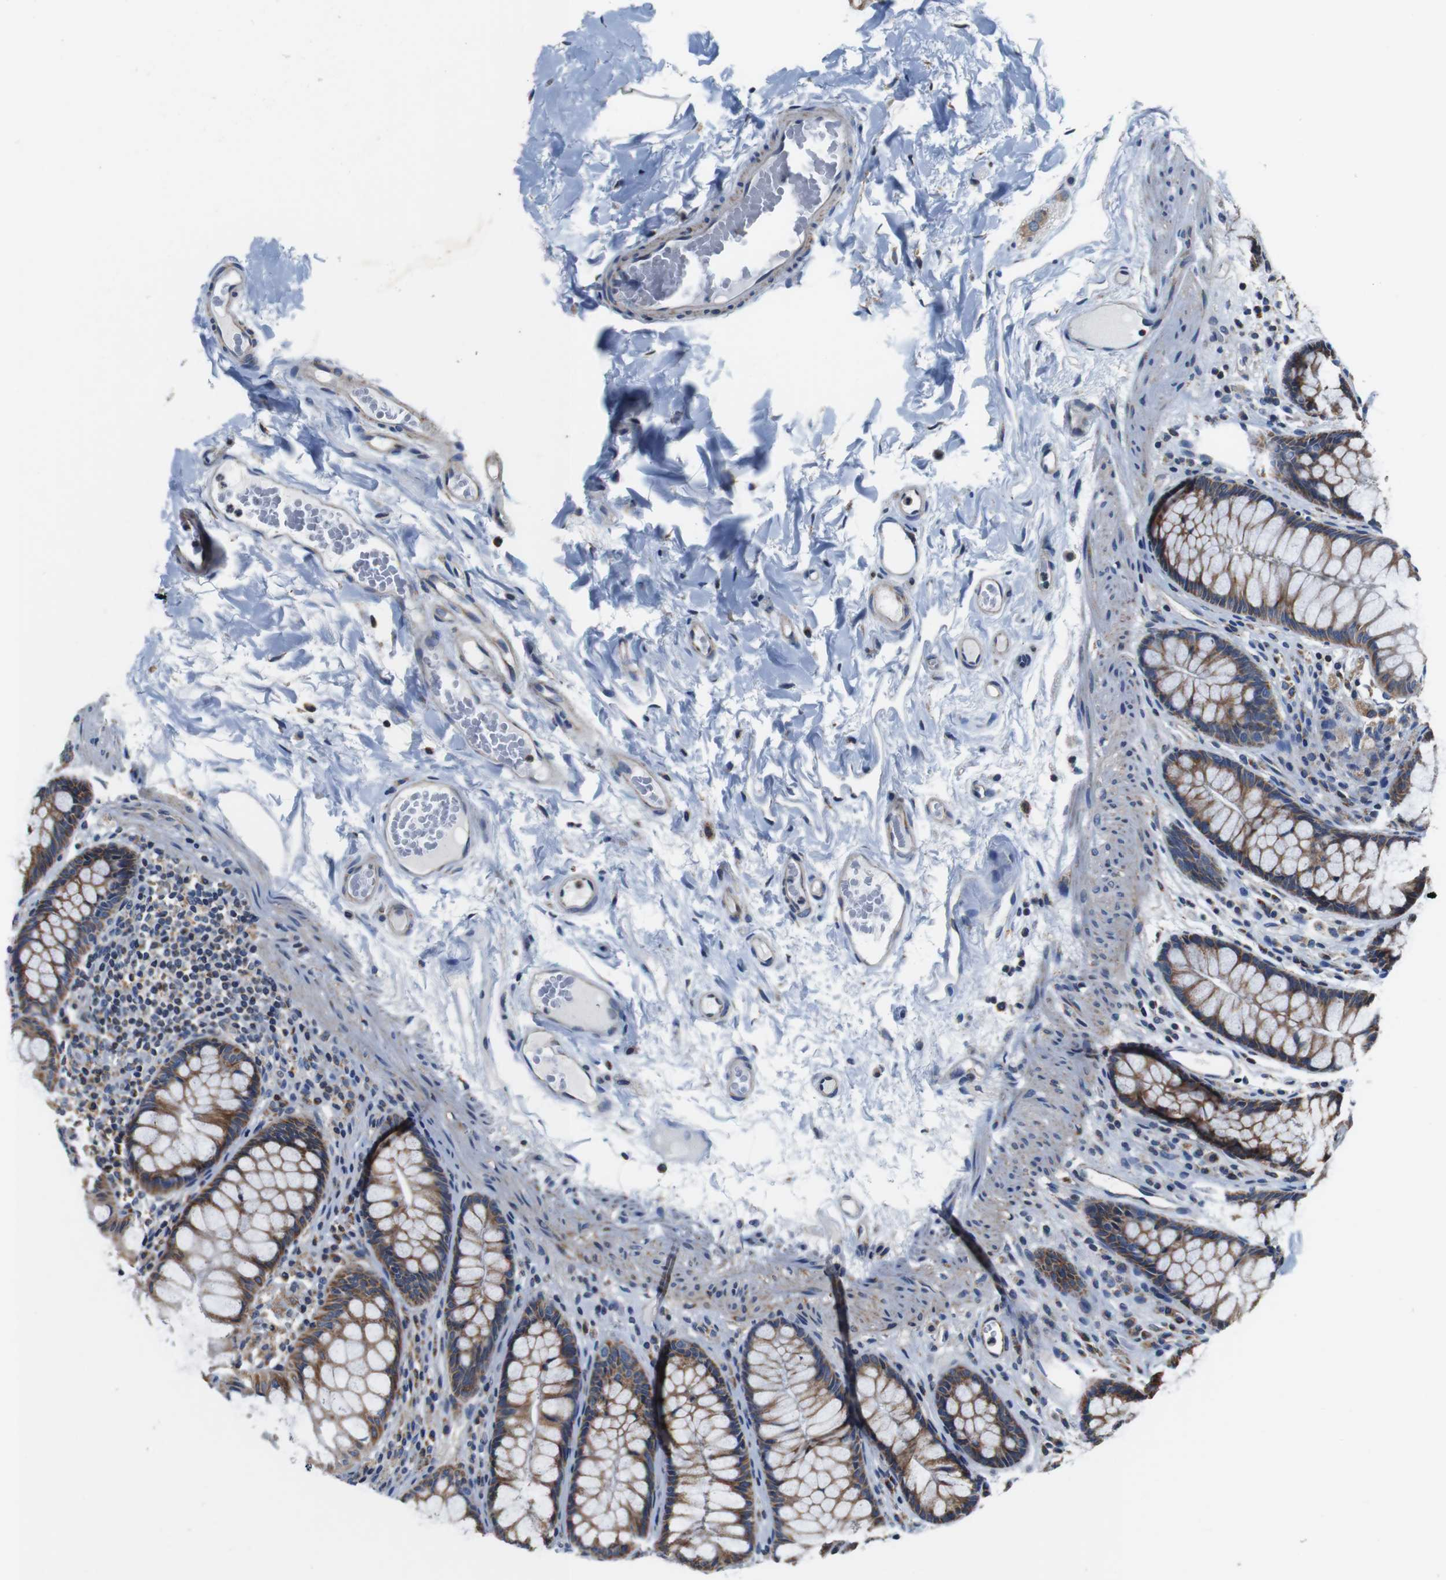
{"staining": {"intensity": "negative", "quantity": "none", "location": "none"}, "tissue": "colon", "cell_type": "Endothelial cells", "image_type": "normal", "snomed": [{"axis": "morphology", "description": "Normal tissue, NOS"}, {"axis": "topography", "description": "Colon"}], "caption": "The photomicrograph displays no staining of endothelial cells in benign colon.", "gene": "LRP4", "patient": {"sex": "female", "age": 55}}